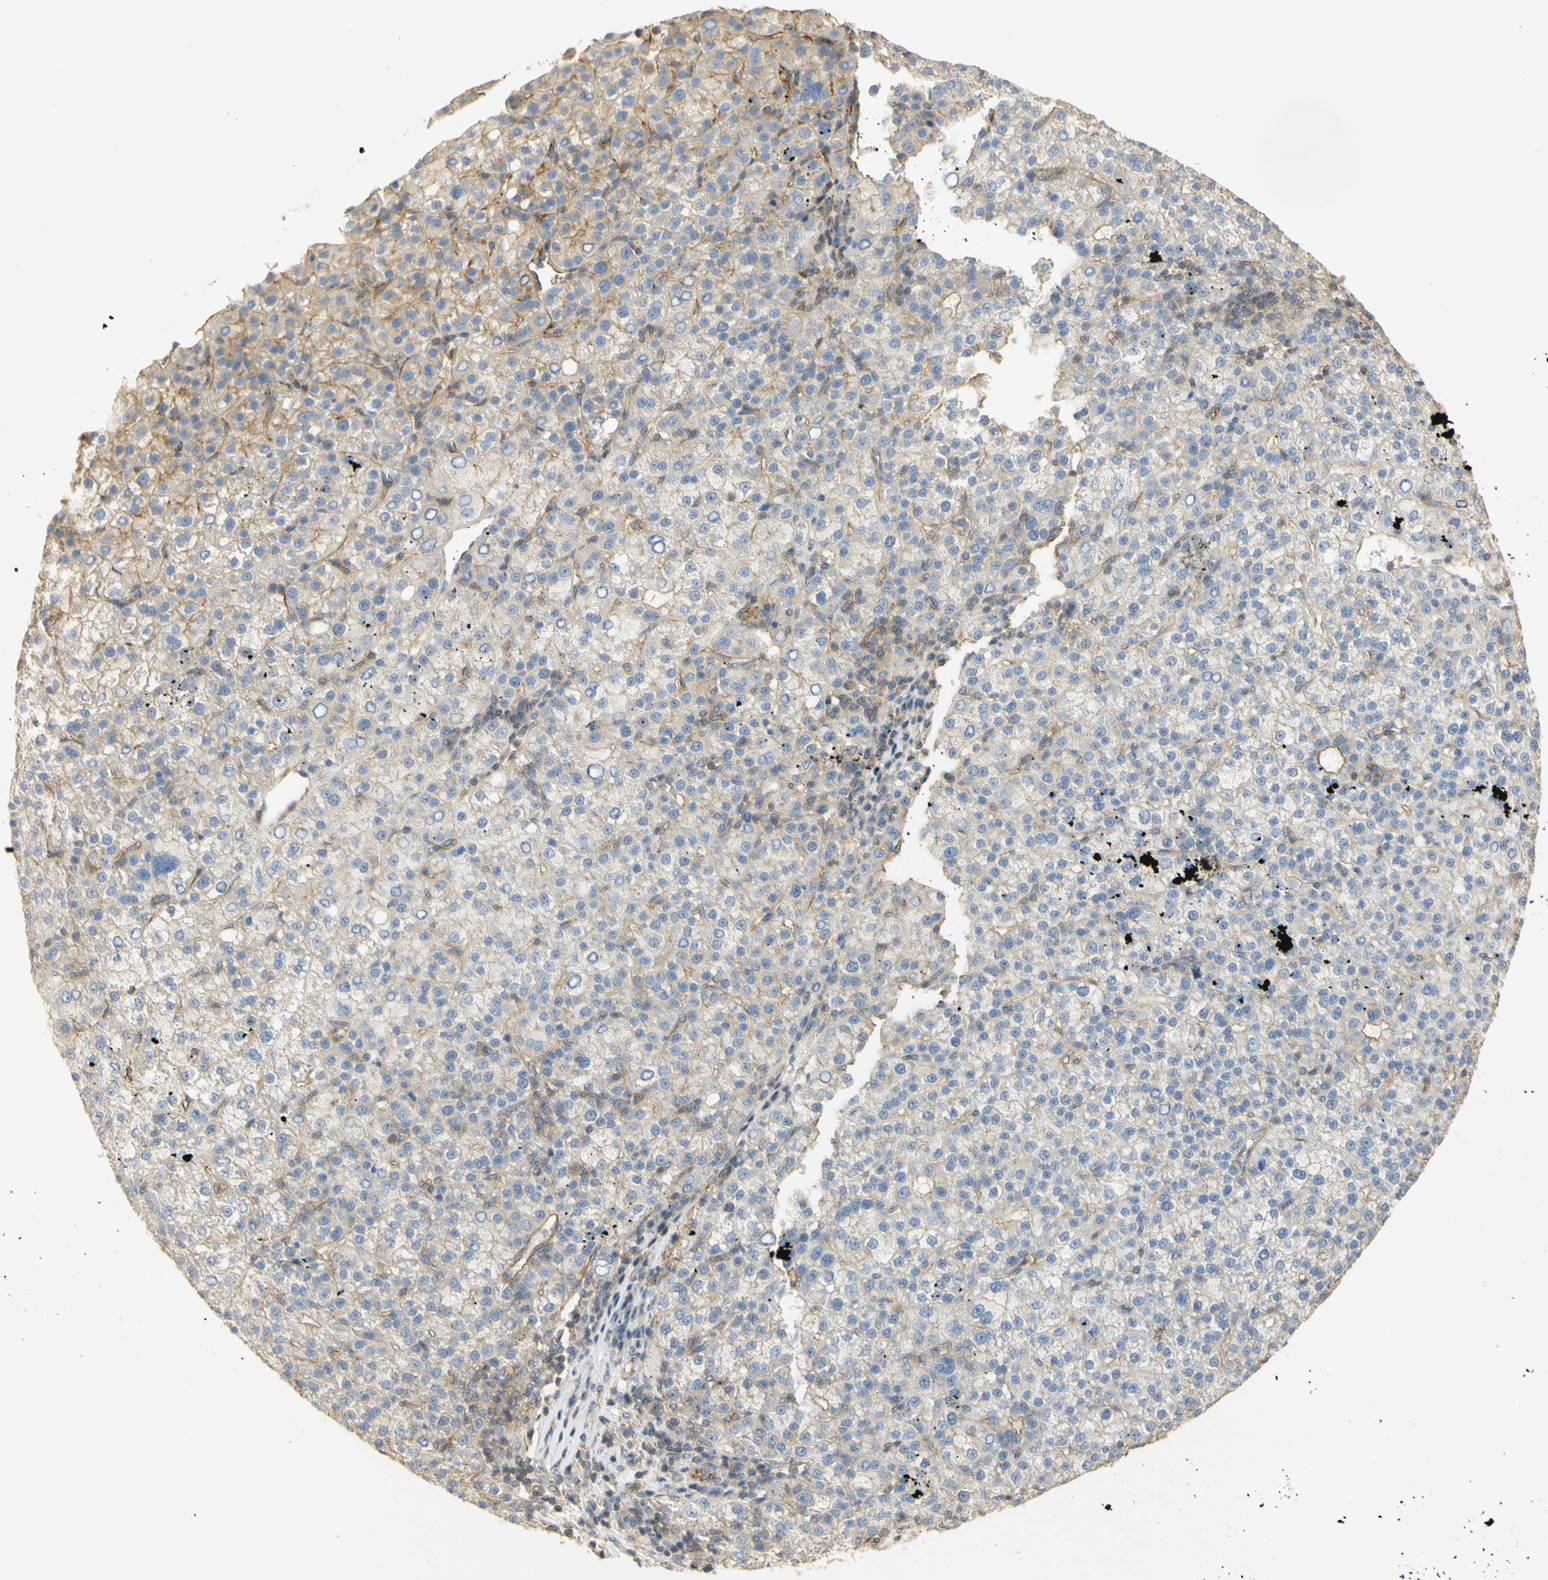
{"staining": {"intensity": "negative", "quantity": "none", "location": "none"}, "tissue": "liver cancer", "cell_type": "Tumor cells", "image_type": "cancer", "snomed": [{"axis": "morphology", "description": "Carcinoma, Hepatocellular, NOS"}, {"axis": "topography", "description": "Liver"}], "caption": "A high-resolution micrograph shows immunohistochemistry staining of liver cancer, which demonstrates no significant positivity in tumor cells.", "gene": "KCNE4", "patient": {"sex": "female", "age": 58}}